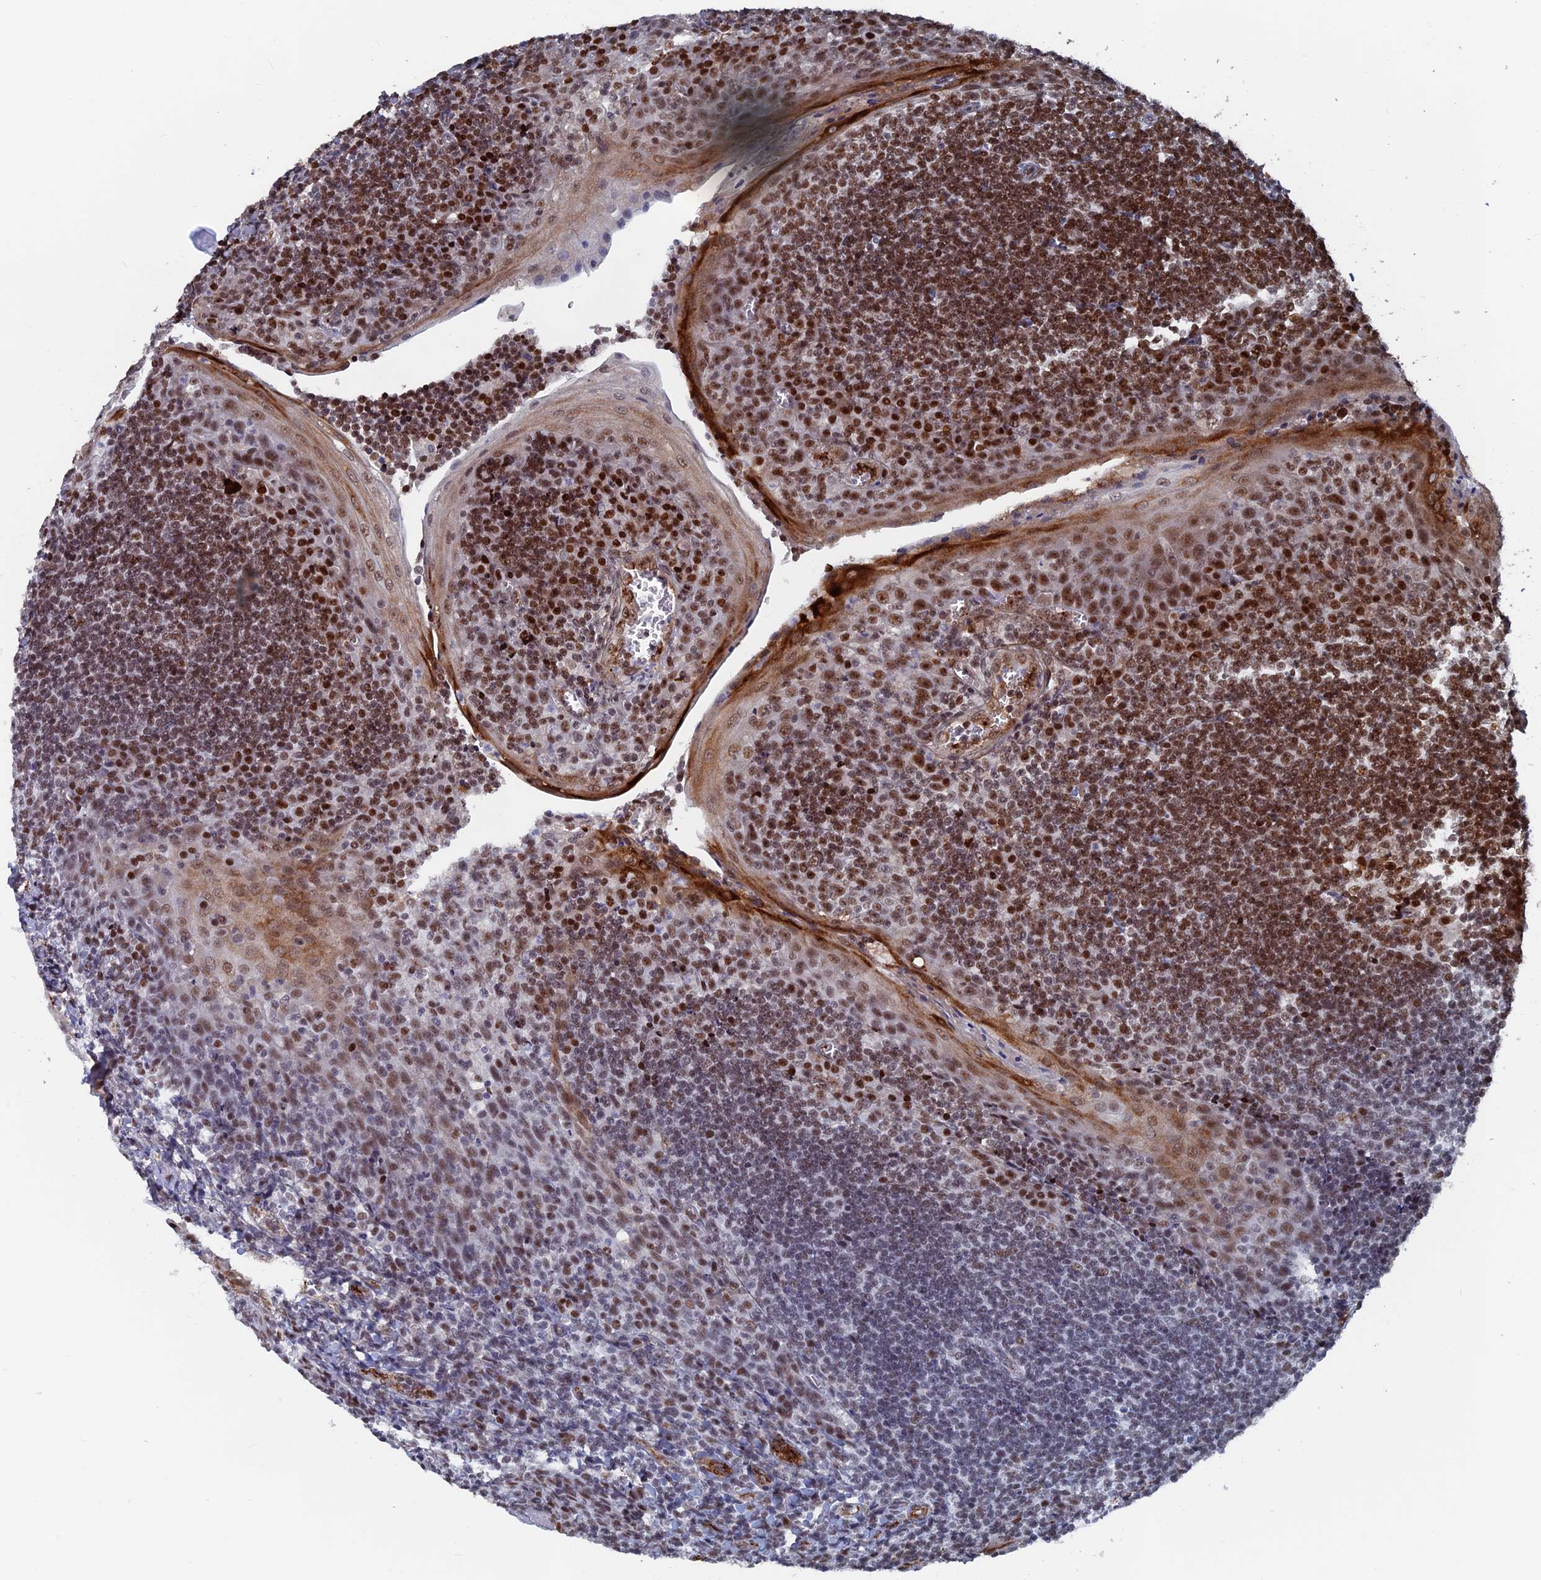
{"staining": {"intensity": "moderate", "quantity": ">75%", "location": "nuclear"}, "tissue": "tonsil", "cell_type": "Germinal center cells", "image_type": "normal", "snomed": [{"axis": "morphology", "description": "Normal tissue, NOS"}, {"axis": "topography", "description": "Tonsil"}], "caption": "About >75% of germinal center cells in benign tonsil demonstrate moderate nuclear protein expression as visualized by brown immunohistochemical staining.", "gene": "SH3D21", "patient": {"sex": "male", "age": 27}}